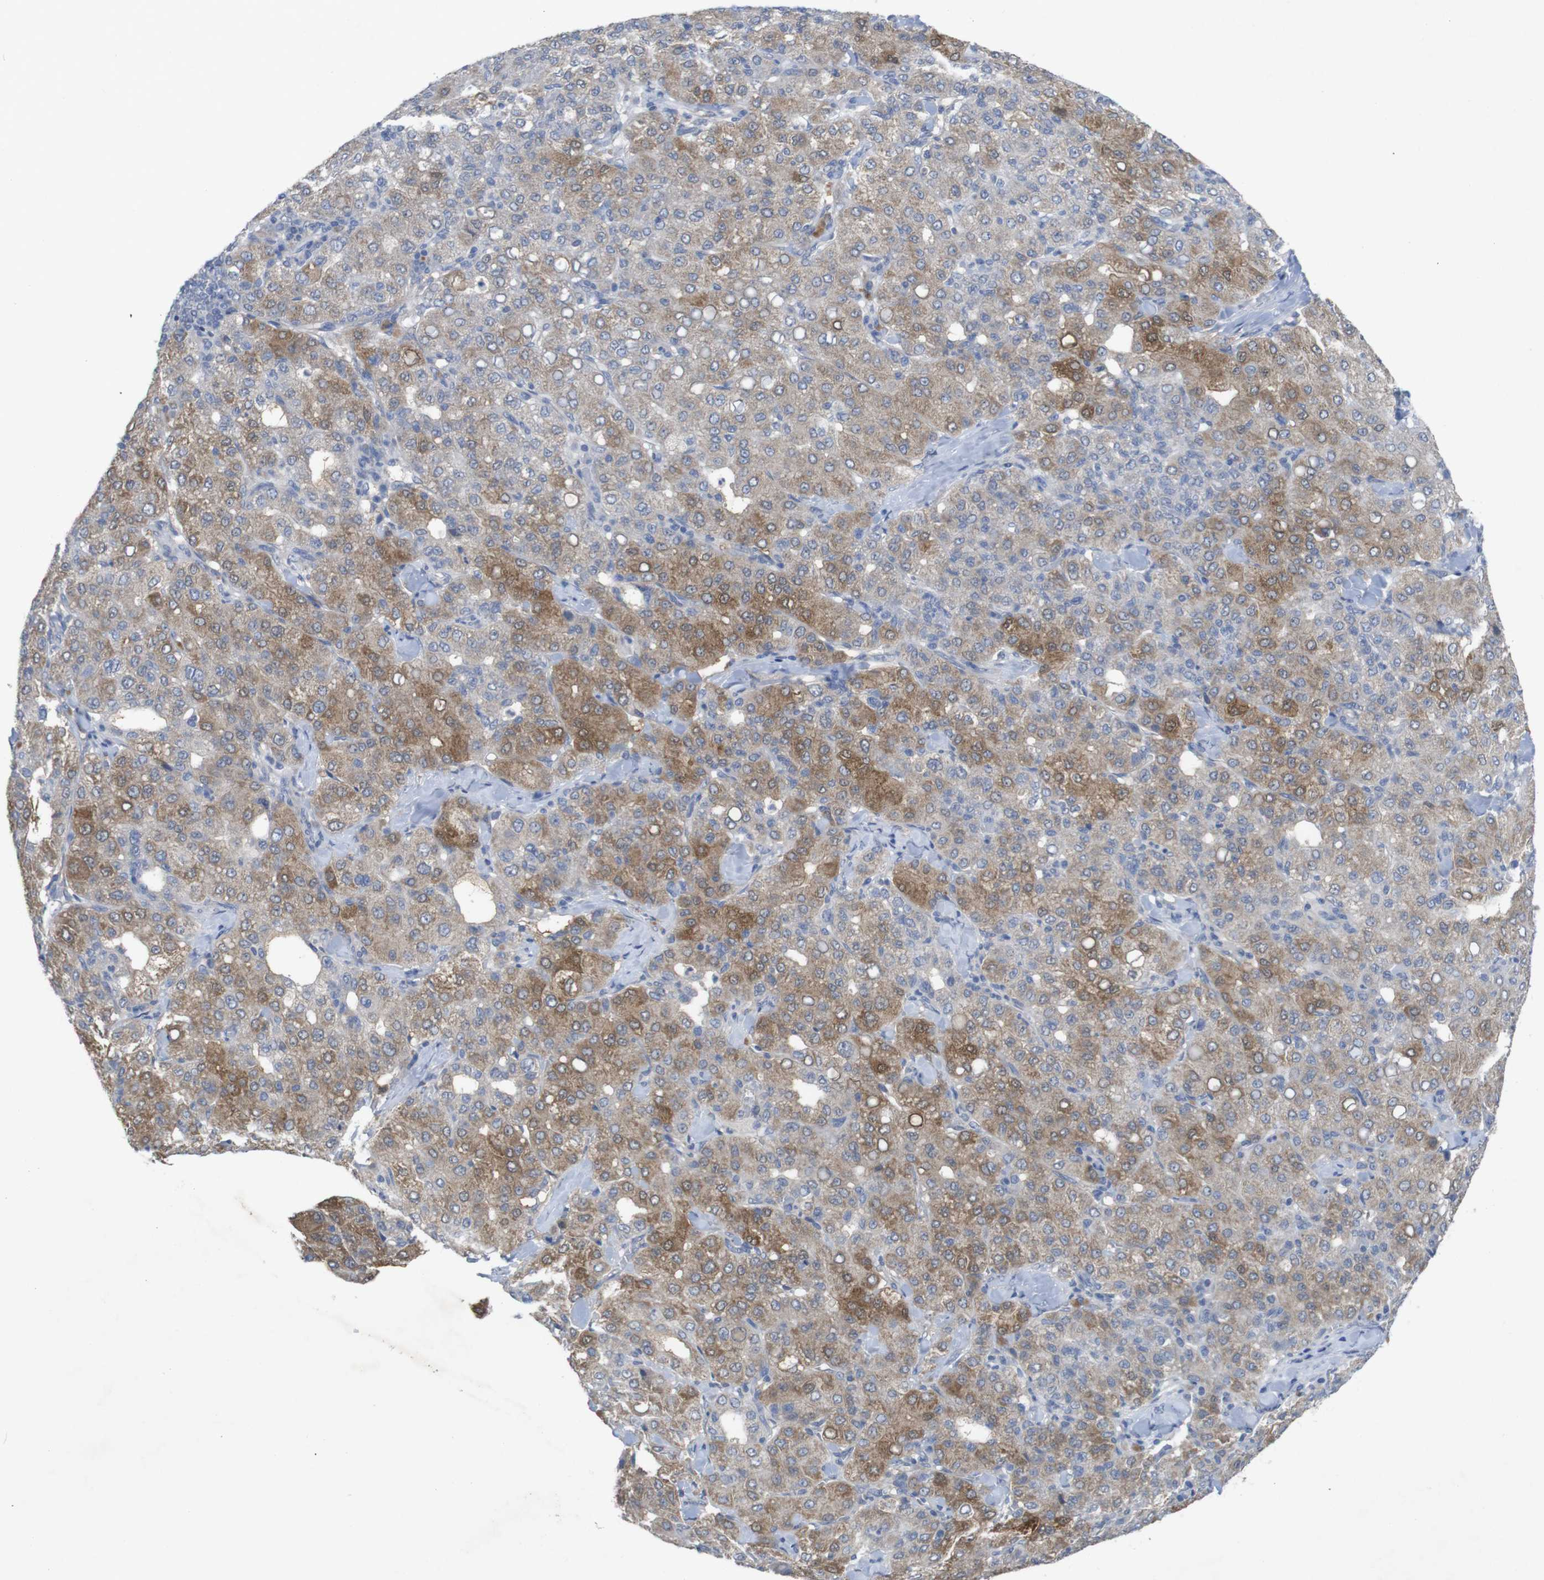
{"staining": {"intensity": "moderate", "quantity": ">75%", "location": "cytoplasmic/membranous"}, "tissue": "liver cancer", "cell_type": "Tumor cells", "image_type": "cancer", "snomed": [{"axis": "morphology", "description": "Carcinoma, Hepatocellular, NOS"}, {"axis": "topography", "description": "Liver"}], "caption": "Liver cancer was stained to show a protein in brown. There is medium levels of moderate cytoplasmic/membranous staining in approximately >75% of tumor cells. (DAB IHC, brown staining for protein, blue staining for nuclei).", "gene": "BCAR3", "patient": {"sex": "male", "age": 65}}